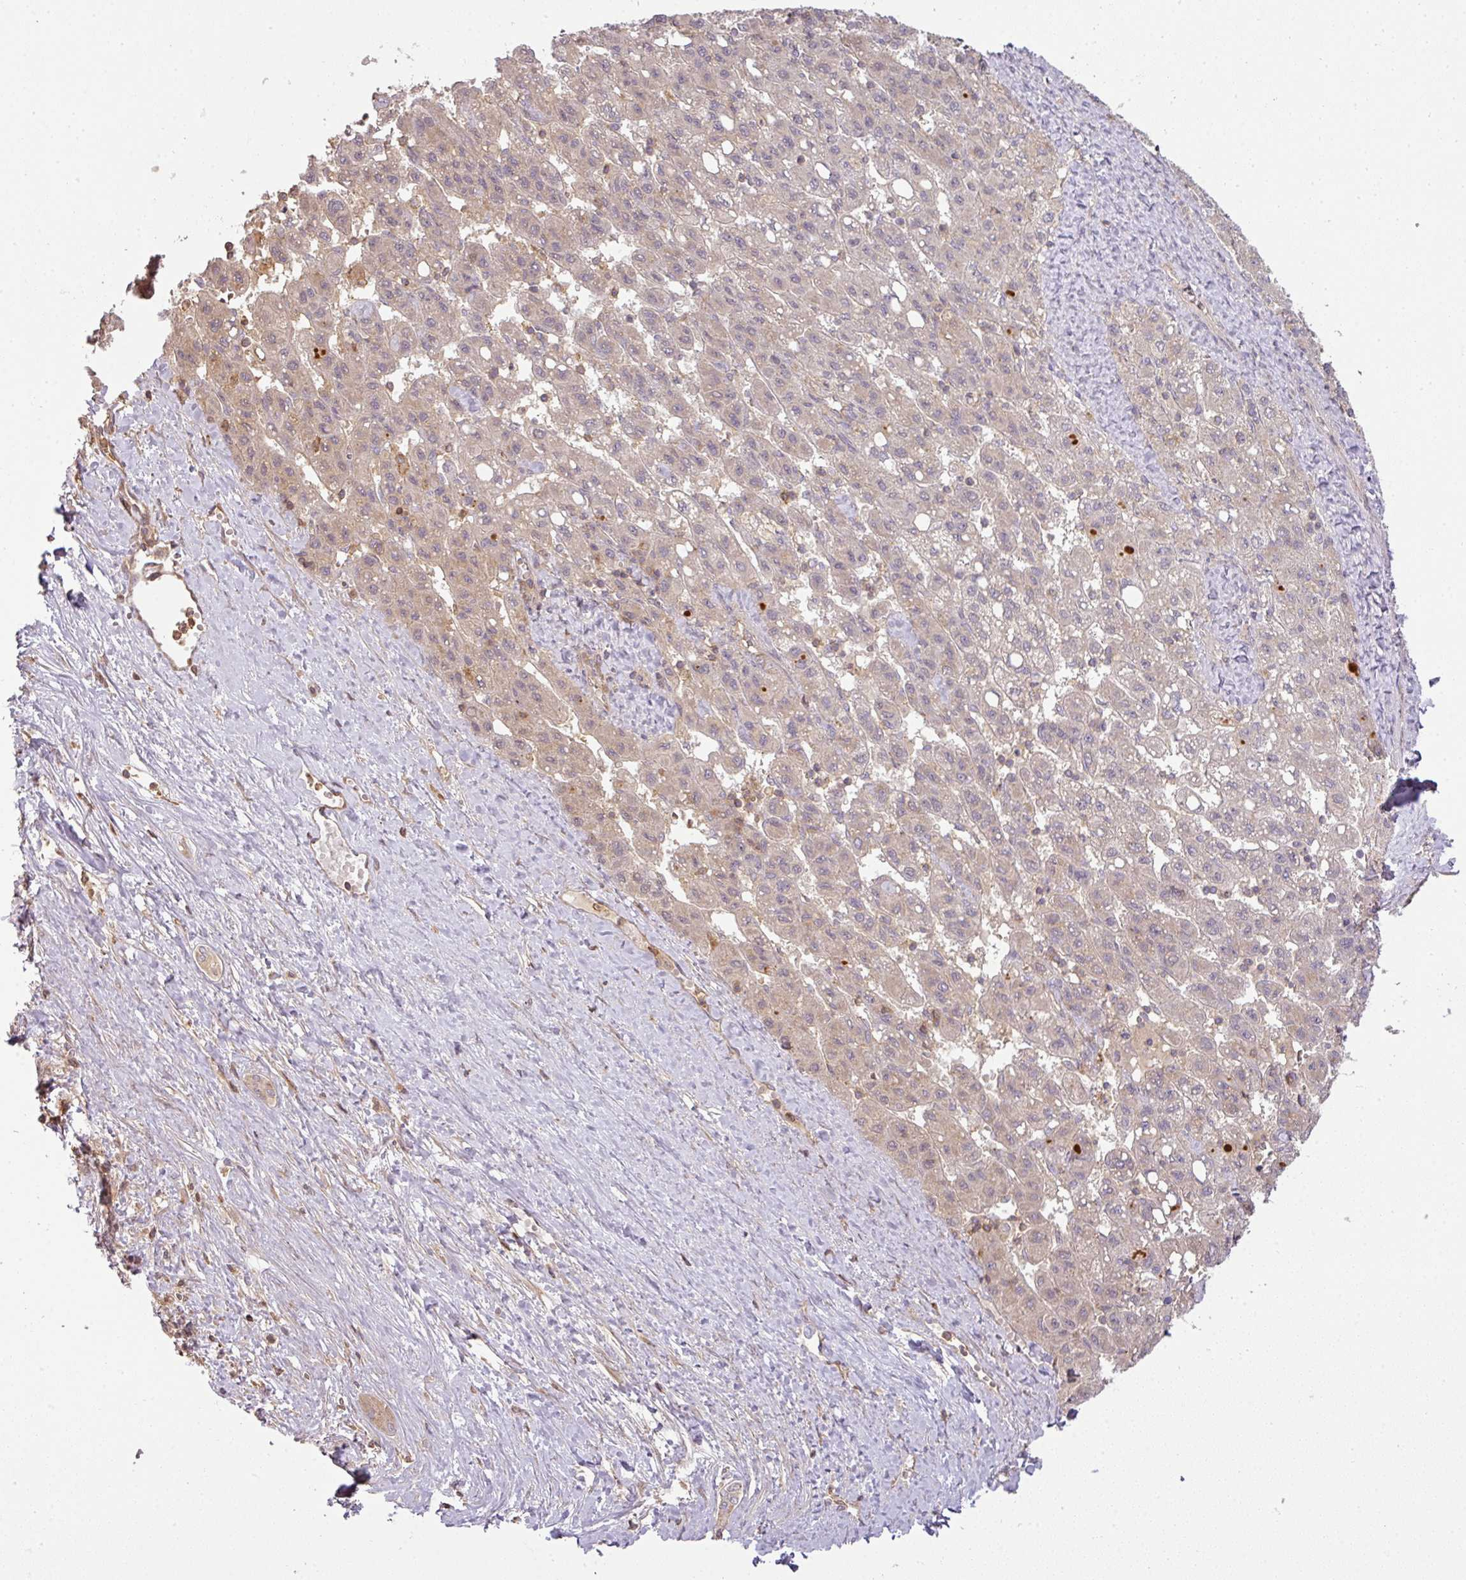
{"staining": {"intensity": "weak", "quantity": "25%-75%", "location": "cytoplasmic/membranous"}, "tissue": "liver cancer", "cell_type": "Tumor cells", "image_type": "cancer", "snomed": [{"axis": "morphology", "description": "Carcinoma, Hepatocellular, NOS"}, {"axis": "topography", "description": "Liver"}], "caption": "A micrograph showing weak cytoplasmic/membranous expression in approximately 25%-75% of tumor cells in liver hepatocellular carcinoma, as visualized by brown immunohistochemical staining.", "gene": "TCL1B", "patient": {"sex": "female", "age": 82}}